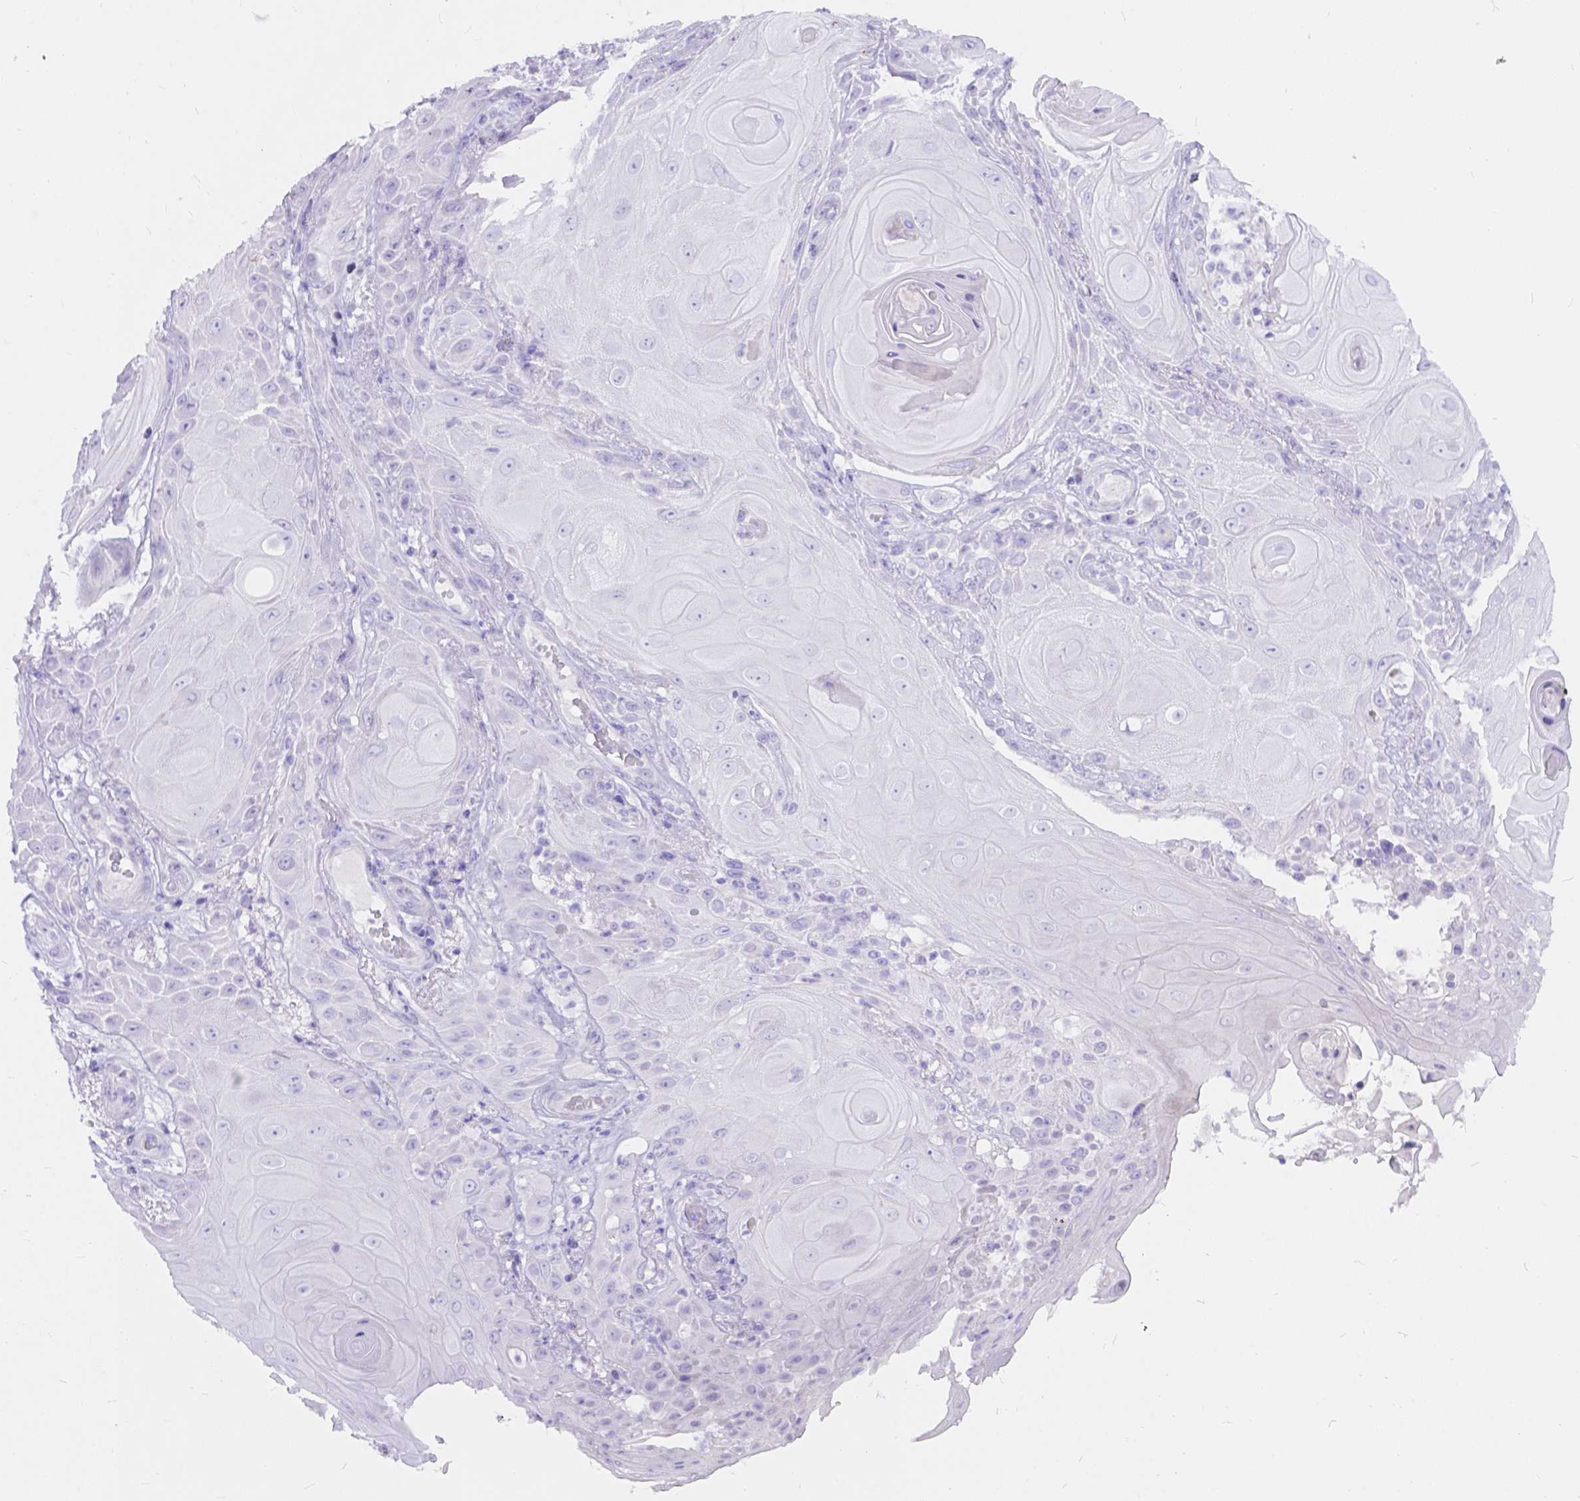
{"staining": {"intensity": "negative", "quantity": "none", "location": "none"}, "tissue": "skin cancer", "cell_type": "Tumor cells", "image_type": "cancer", "snomed": [{"axis": "morphology", "description": "Squamous cell carcinoma, NOS"}, {"axis": "topography", "description": "Skin"}], "caption": "Image shows no protein staining in tumor cells of skin cancer (squamous cell carcinoma) tissue. The staining is performed using DAB brown chromogen with nuclei counter-stained in using hematoxylin.", "gene": "KLHL10", "patient": {"sex": "male", "age": 62}}